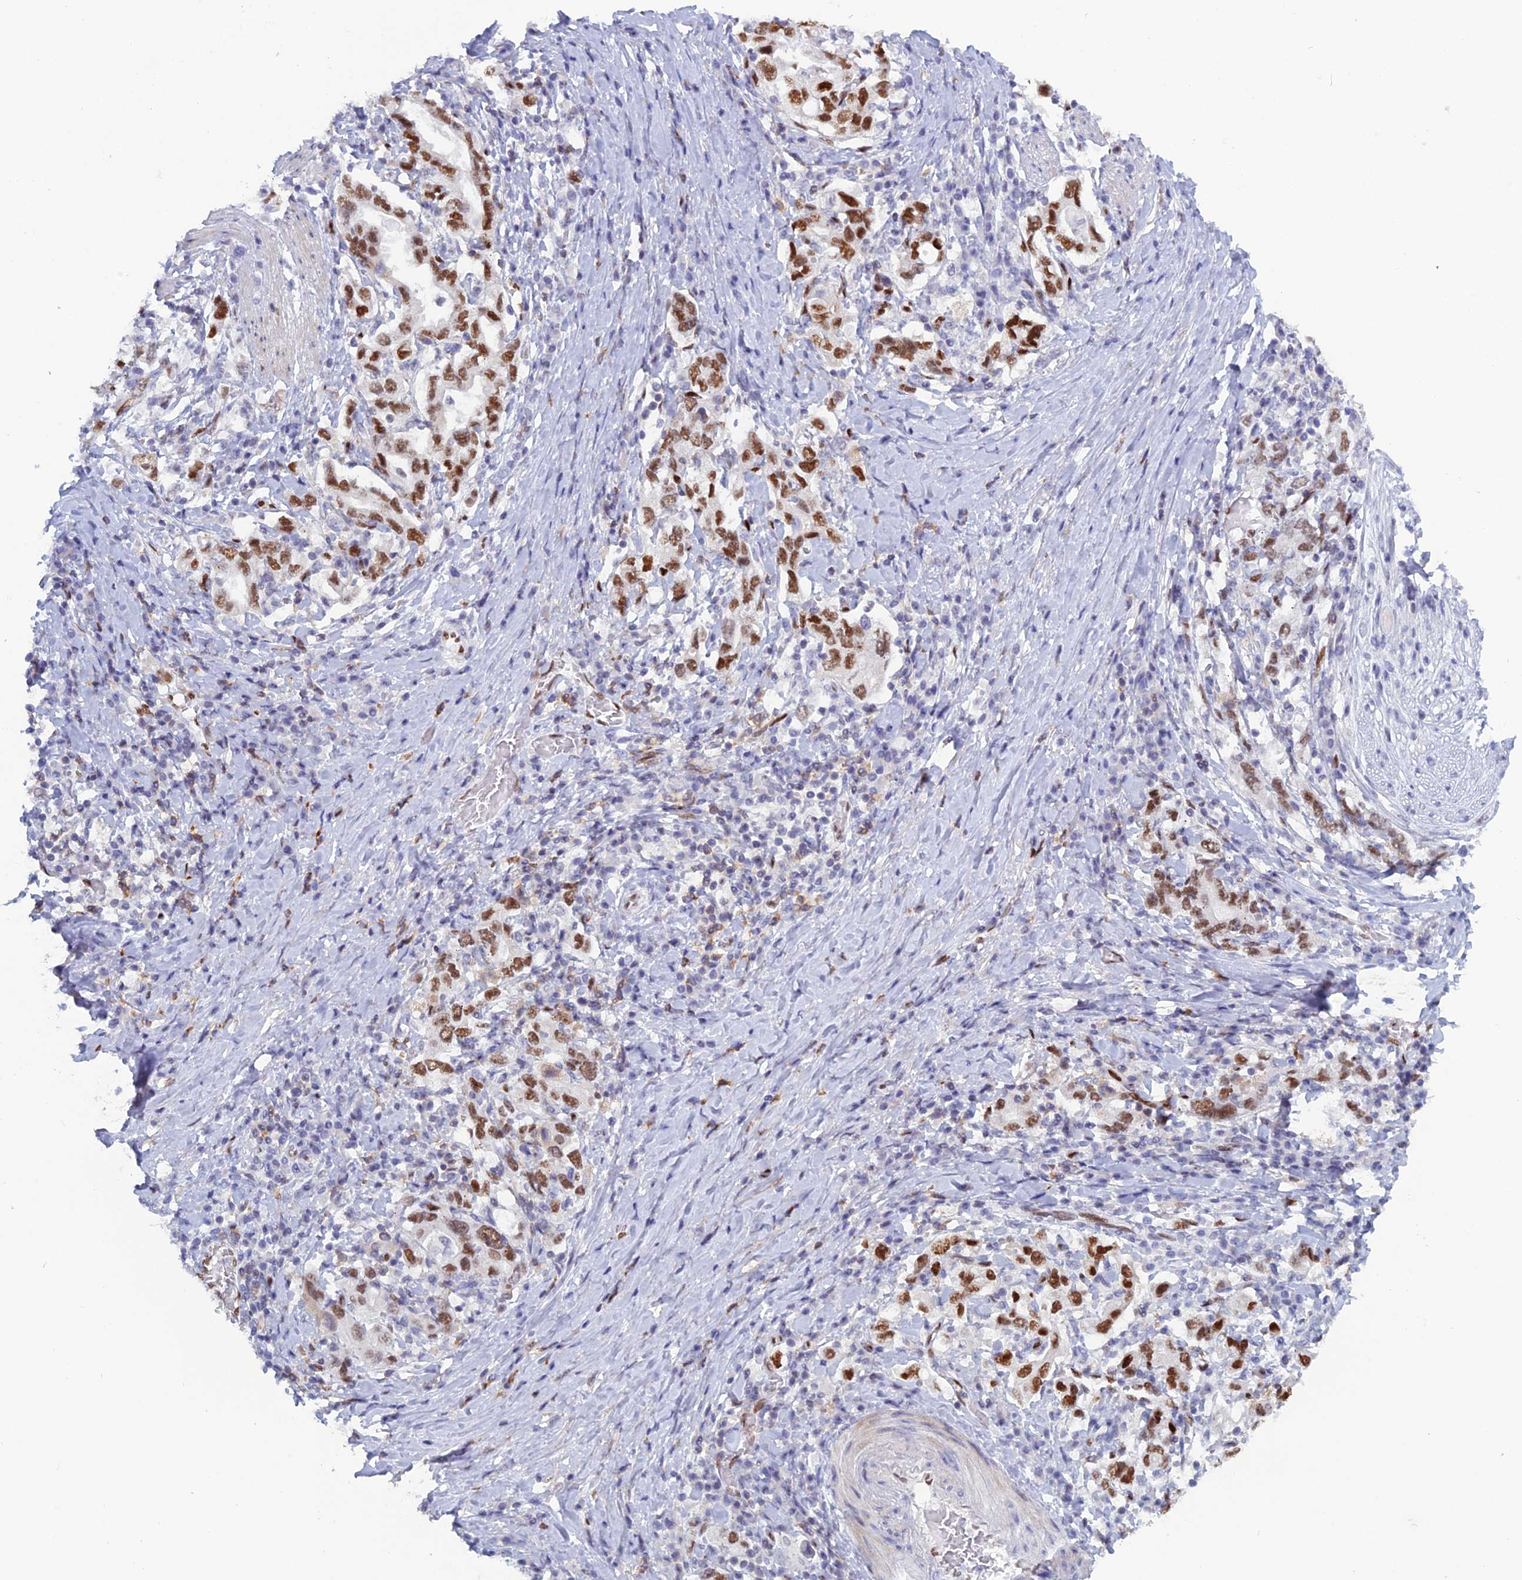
{"staining": {"intensity": "strong", "quantity": ">75%", "location": "nuclear"}, "tissue": "stomach cancer", "cell_type": "Tumor cells", "image_type": "cancer", "snomed": [{"axis": "morphology", "description": "Adenocarcinoma, NOS"}, {"axis": "topography", "description": "Stomach, upper"}, {"axis": "topography", "description": "Stomach"}], "caption": "Strong nuclear positivity is present in about >75% of tumor cells in stomach cancer.", "gene": "NOL4L", "patient": {"sex": "male", "age": 62}}